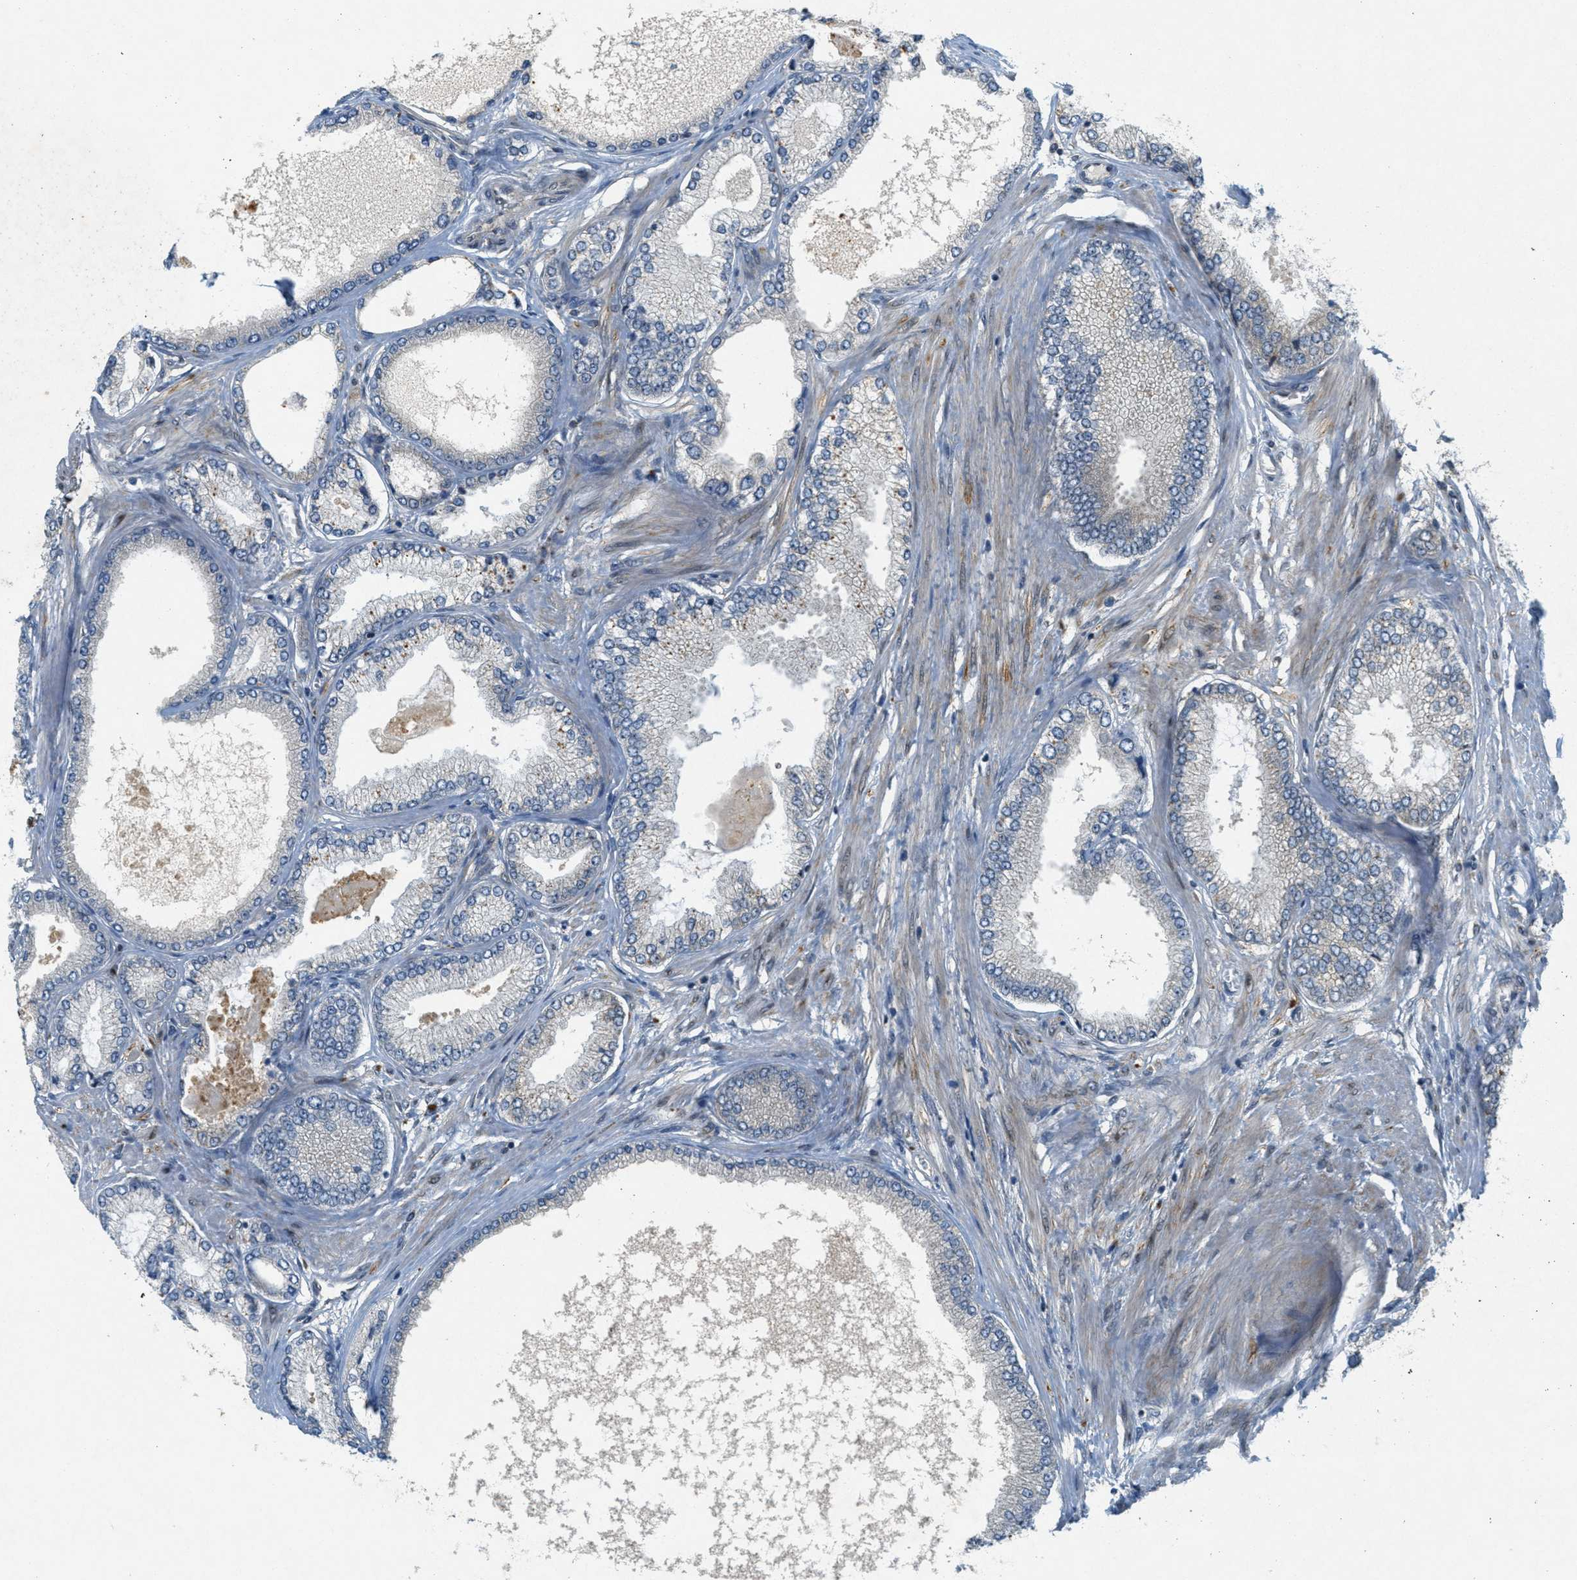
{"staining": {"intensity": "negative", "quantity": "none", "location": "none"}, "tissue": "prostate cancer", "cell_type": "Tumor cells", "image_type": "cancer", "snomed": [{"axis": "morphology", "description": "Adenocarcinoma, High grade"}, {"axis": "topography", "description": "Prostate"}], "caption": "This is an immunohistochemistry (IHC) histopathology image of human prostate adenocarcinoma (high-grade). There is no staining in tumor cells.", "gene": "SIGMAR1", "patient": {"sex": "male", "age": 61}}